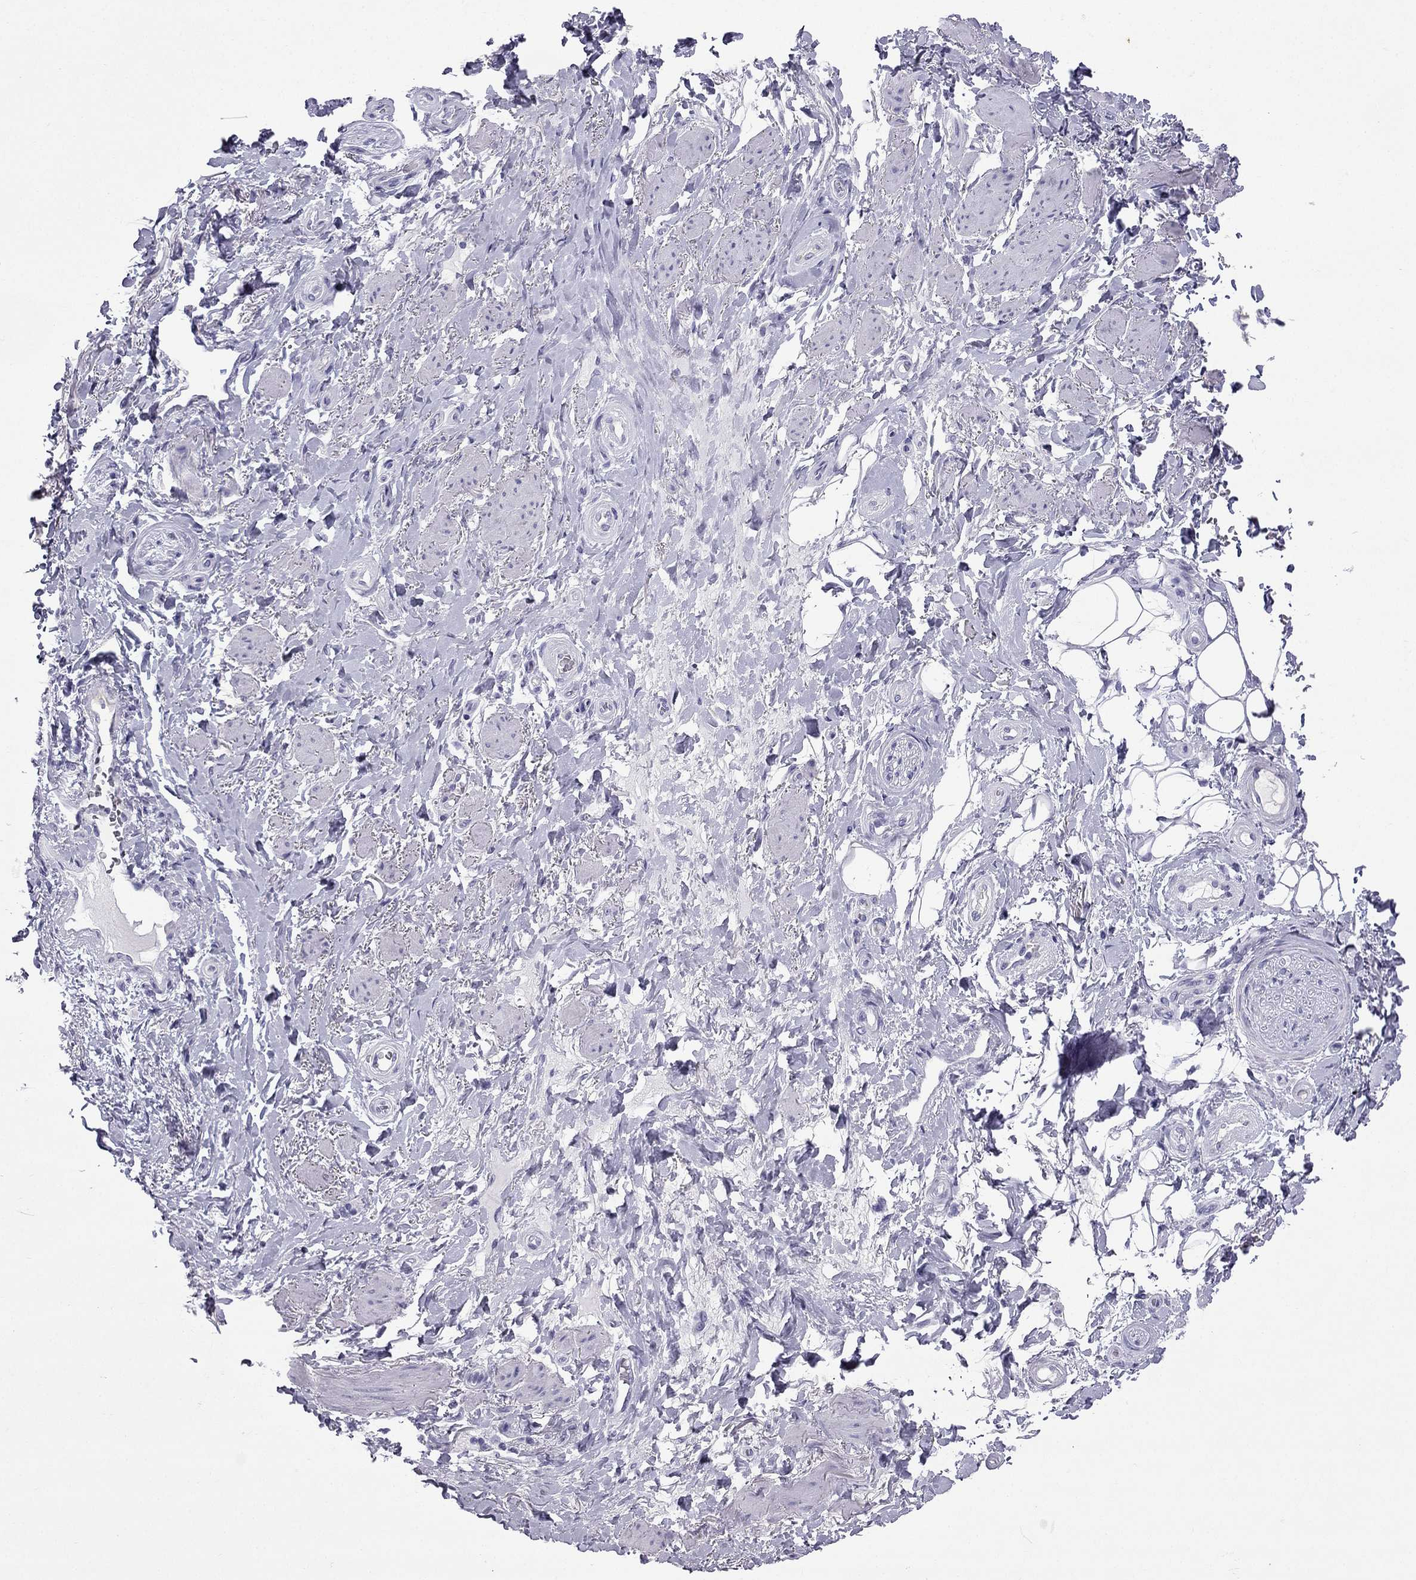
{"staining": {"intensity": "negative", "quantity": "none", "location": "none"}, "tissue": "adipose tissue", "cell_type": "Adipocytes", "image_type": "normal", "snomed": [{"axis": "morphology", "description": "Normal tissue, NOS"}, {"axis": "topography", "description": "Anal"}, {"axis": "topography", "description": "Peripheral nerve tissue"}], "caption": "A high-resolution photomicrograph shows immunohistochemistry (IHC) staining of unremarkable adipose tissue, which exhibits no significant staining in adipocytes.", "gene": "GJA8", "patient": {"sex": "male", "age": 53}}